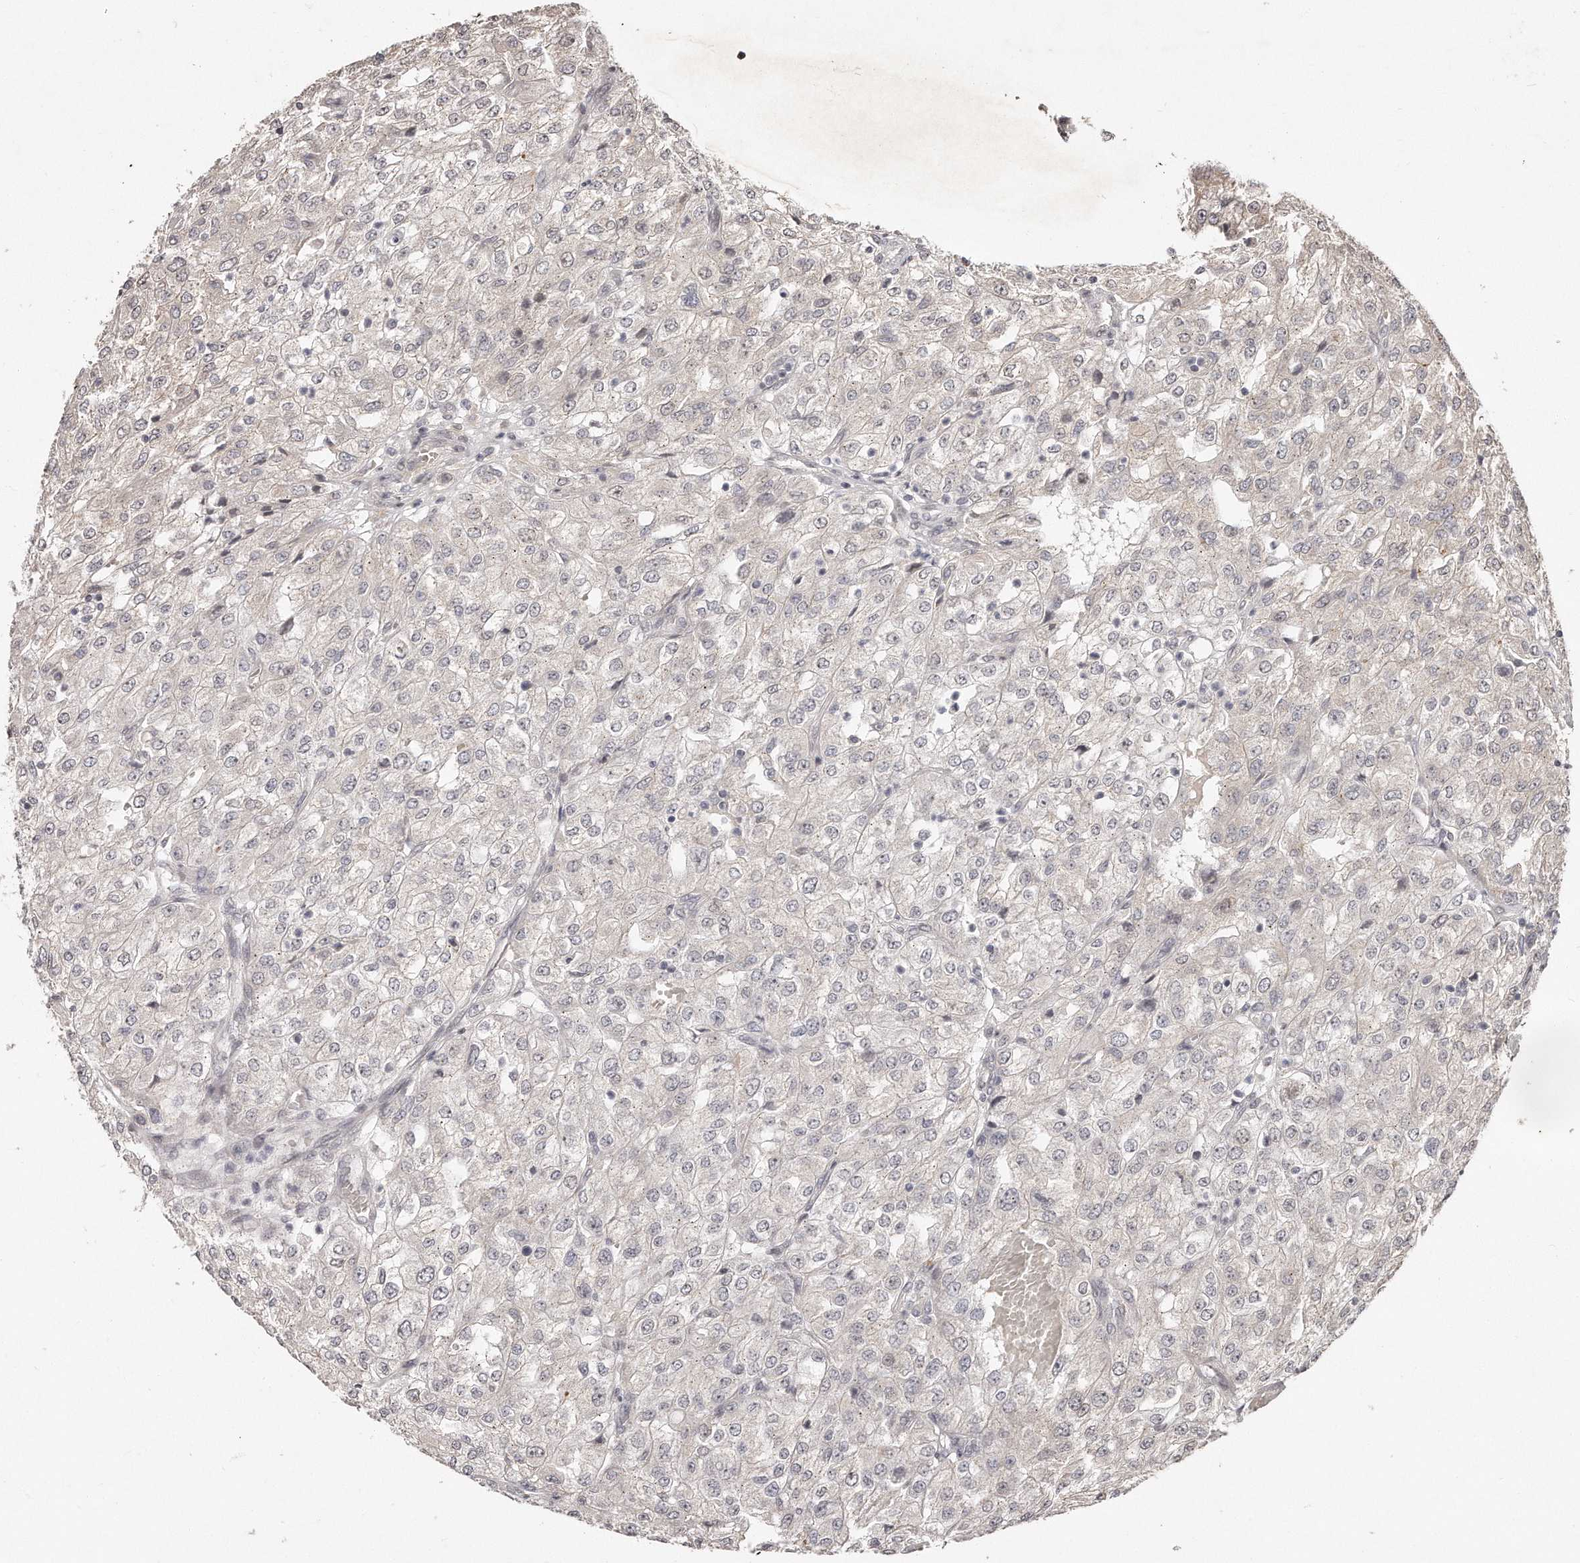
{"staining": {"intensity": "negative", "quantity": "none", "location": "none"}, "tissue": "renal cancer", "cell_type": "Tumor cells", "image_type": "cancer", "snomed": [{"axis": "morphology", "description": "Adenocarcinoma, NOS"}, {"axis": "topography", "description": "Kidney"}], "caption": "This is an IHC image of human renal cancer (adenocarcinoma). There is no positivity in tumor cells.", "gene": "HASPIN", "patient": {"sex": "female", "age": 54}}